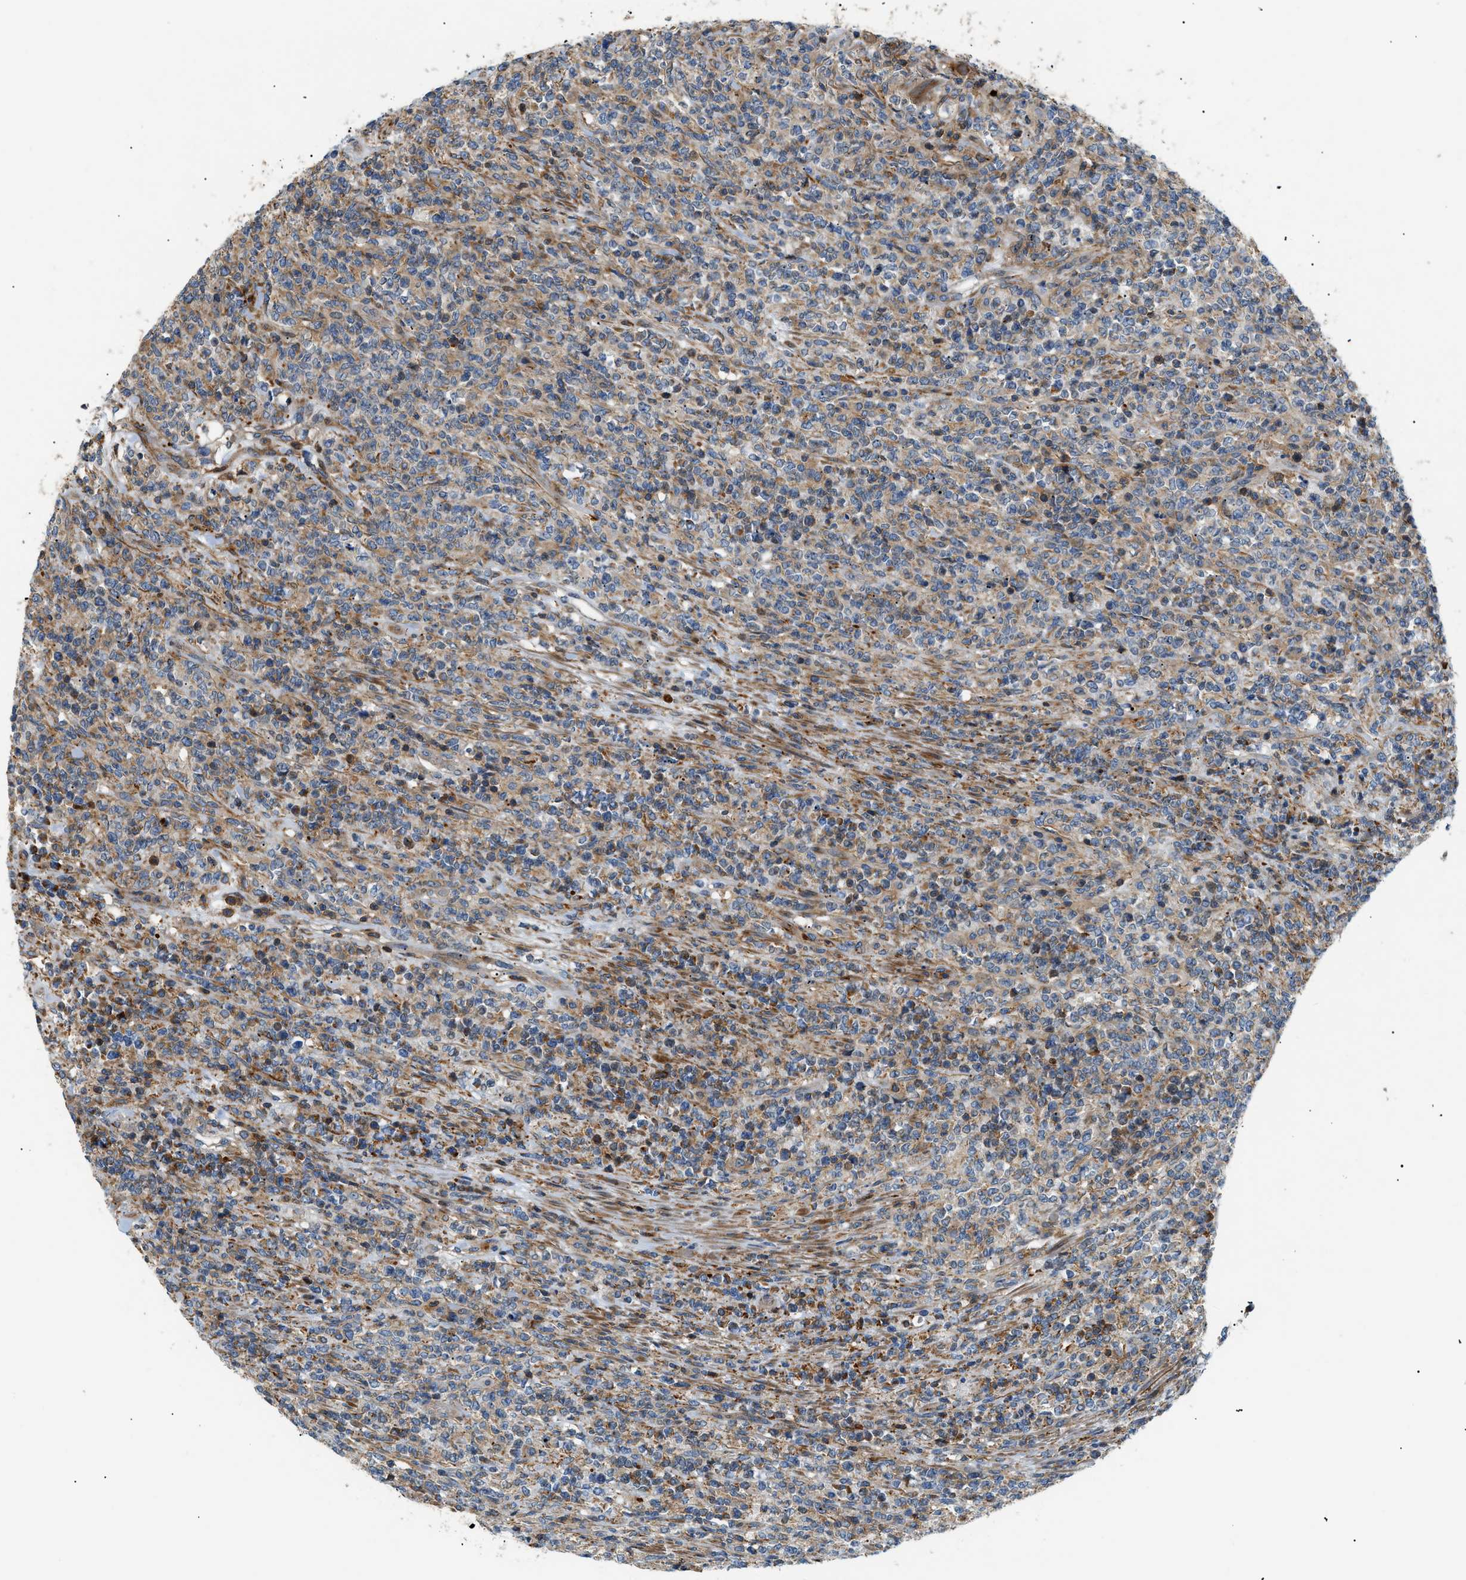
{"staining": {"intensity": "weak", "quantity": "25%-75%", "location": "cytoplasmic/membranous"}, "tissue": "lymphoma", "cell_type": "Tumor cells", "image_type": "cancer", "snomed": [{"axis": "morphology", "description": "Malignant lymphoma, non-Hodgkin's type, High grade"}, {"axis": "topography", "description": "Soft tissue"}], "caption": "The immunohistochemical stain labels weak cytoplasmic/membranous positivity in tumor cells of high-grade malignant lymphoma, non-Hodgkin's type tissue.", "gene": "DHODH", "patient": {"sex": "male", "age": 18}}